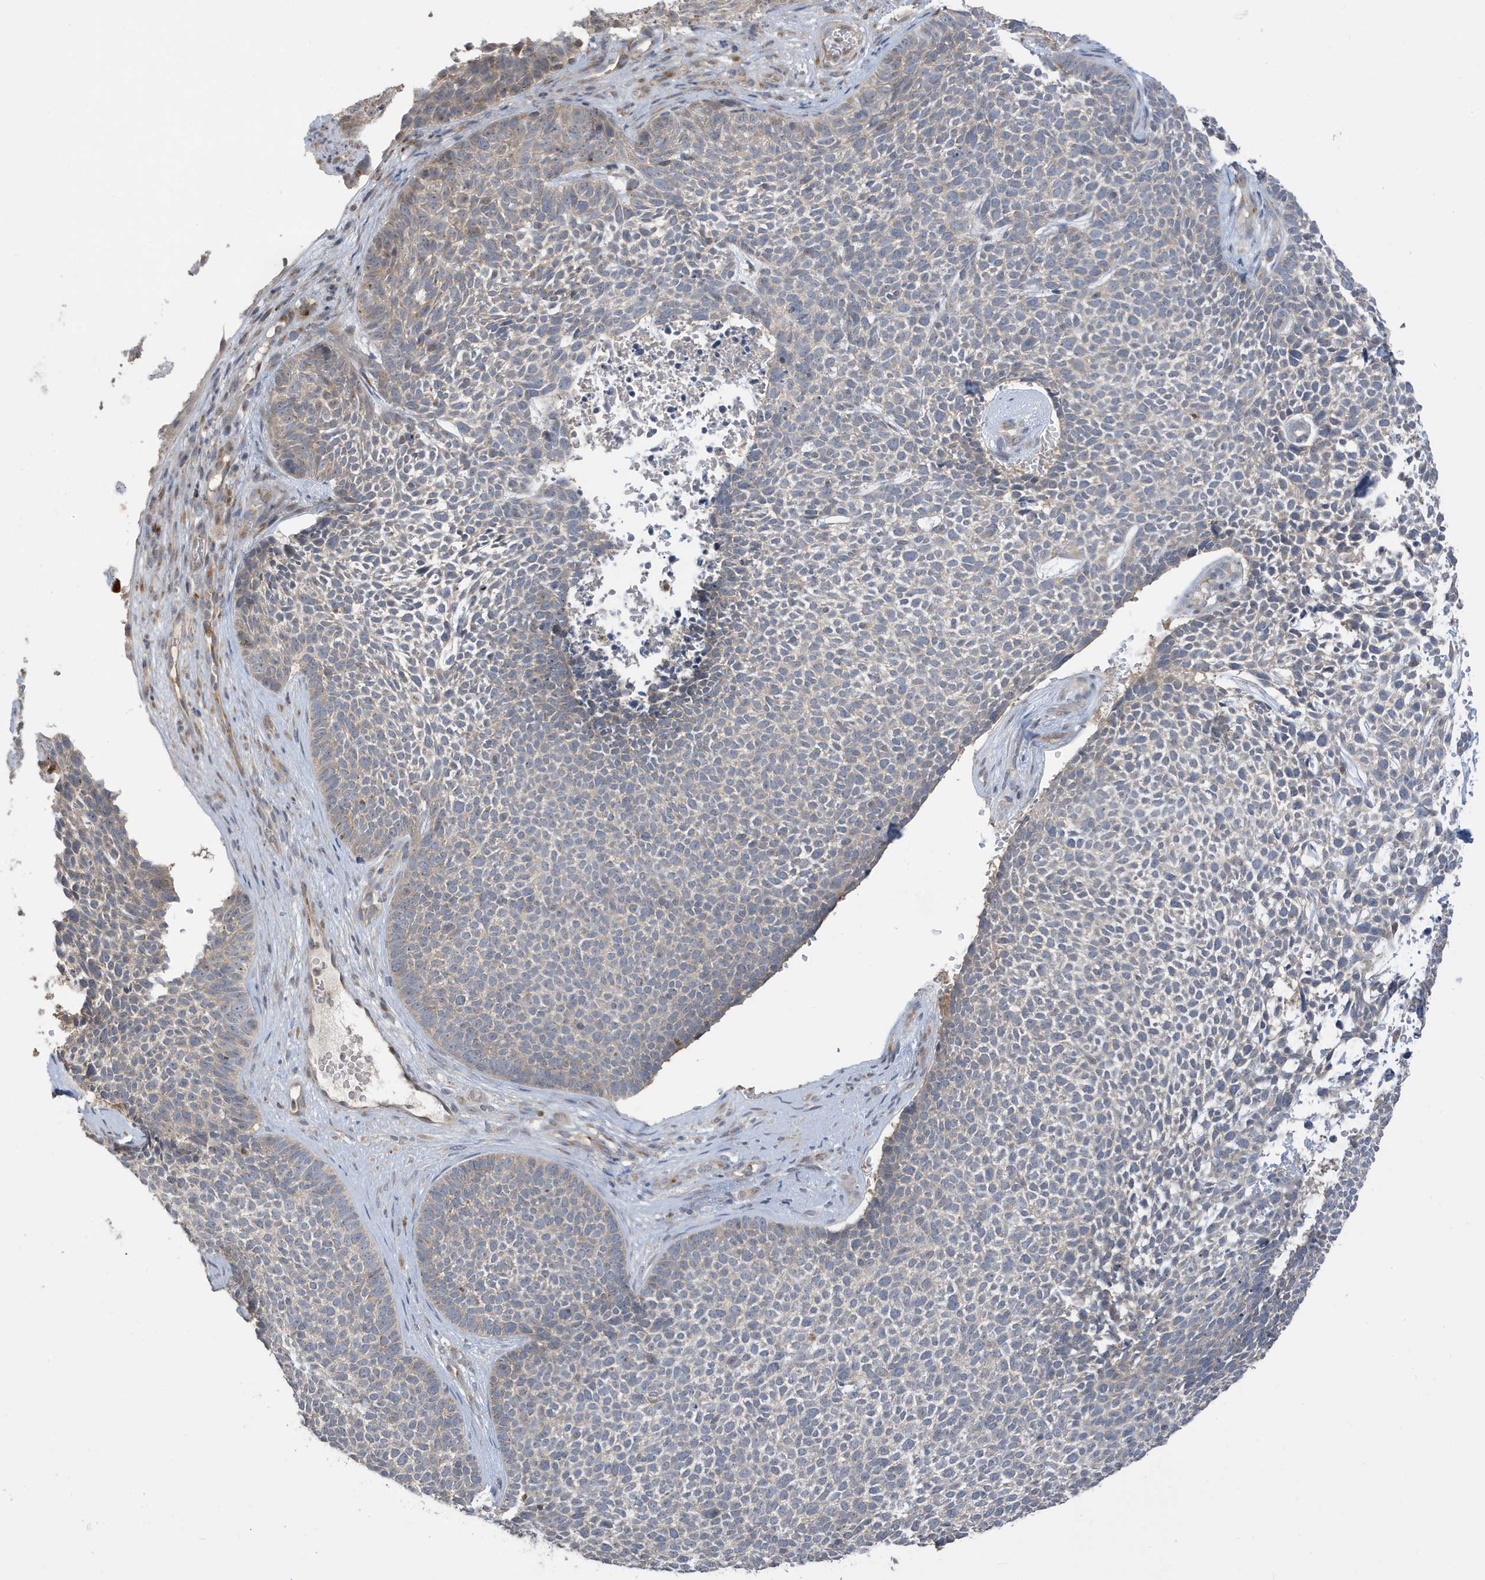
{"staining": {"intensity": "negative", "quantity": "none", "location": "none"}, "tissue": "skin cancer", "cell_type": "Tumor cells", "image_type": "cancer", "snomed": [{"axis": "morphology", "description": "Basal cell carcinoma"}, {"axis": "topography", "description": "Skin"}], "caption": "Immunohistochemistry (IHC) micrograph of skin cancer stained for a protein (brown), which exhibits no staining in tumor cells. (Brightfield microscopy of DAB immunohistochemistry at high magnification).", "gene": "TAB3", "patient": {"sex": "female", "age": 84}}